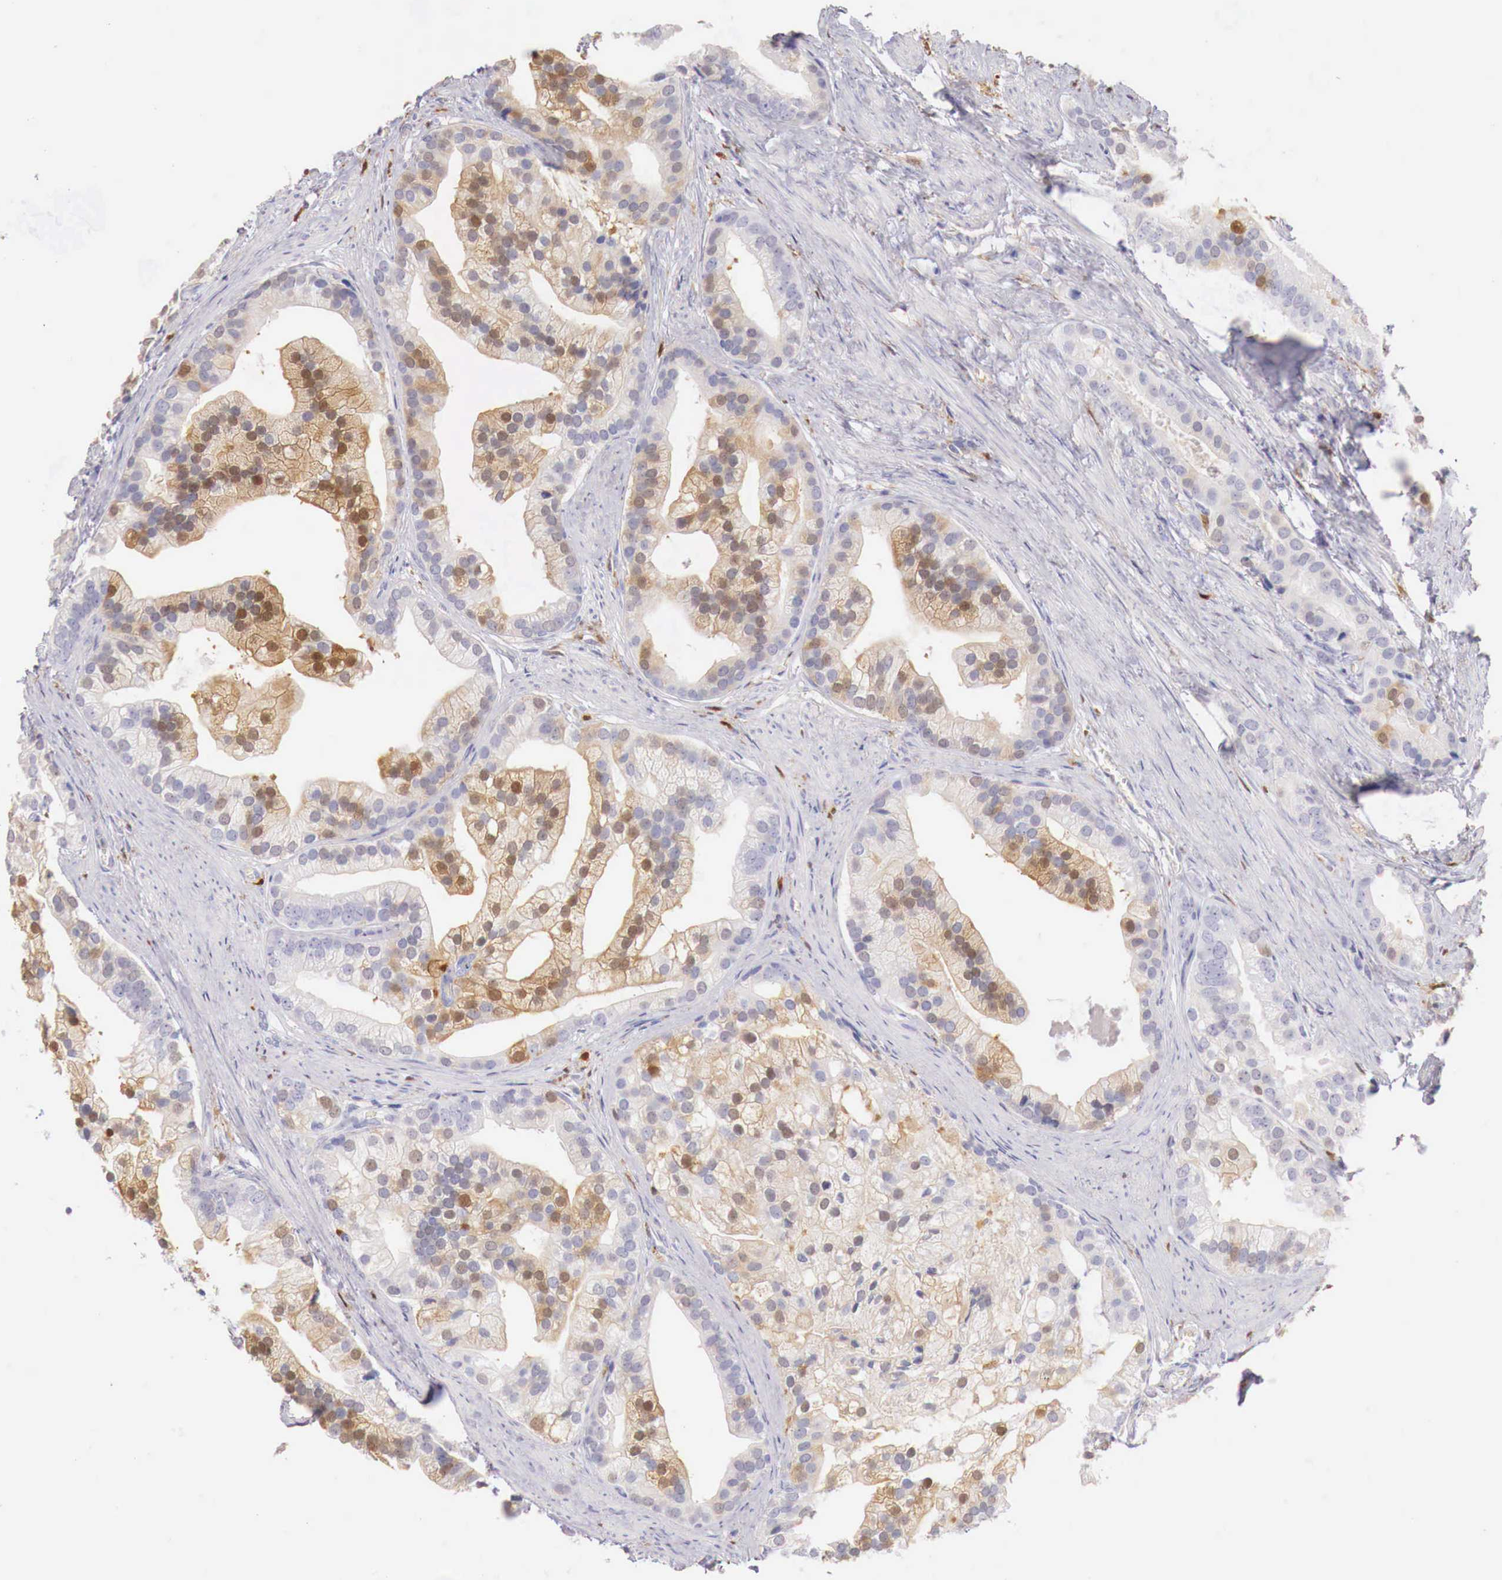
{"staining": {"intensity": "weak", "quantity": "25%-75%", "location": "cytoplasmic/membranous,nuclear"}, "tissue": "prostate cancer", "cell_type": "Tumor cells", "image_type": "cancer", "snomed": [{"axis": "morphology", "description": "Adenocarcinoma, Medium grade"}, {"axis": "topography", "description": "Prostate"}], "caption": "Immunohistochemical staining of medium-grade adenocarcinoma (prostate) shows low levels of weak cytoplasmic/membranous and nuclear expression in approximately 25%-75% of tumor cells.", "gene": "RENBP", "patient": {"sex": "male", "age": 65}}